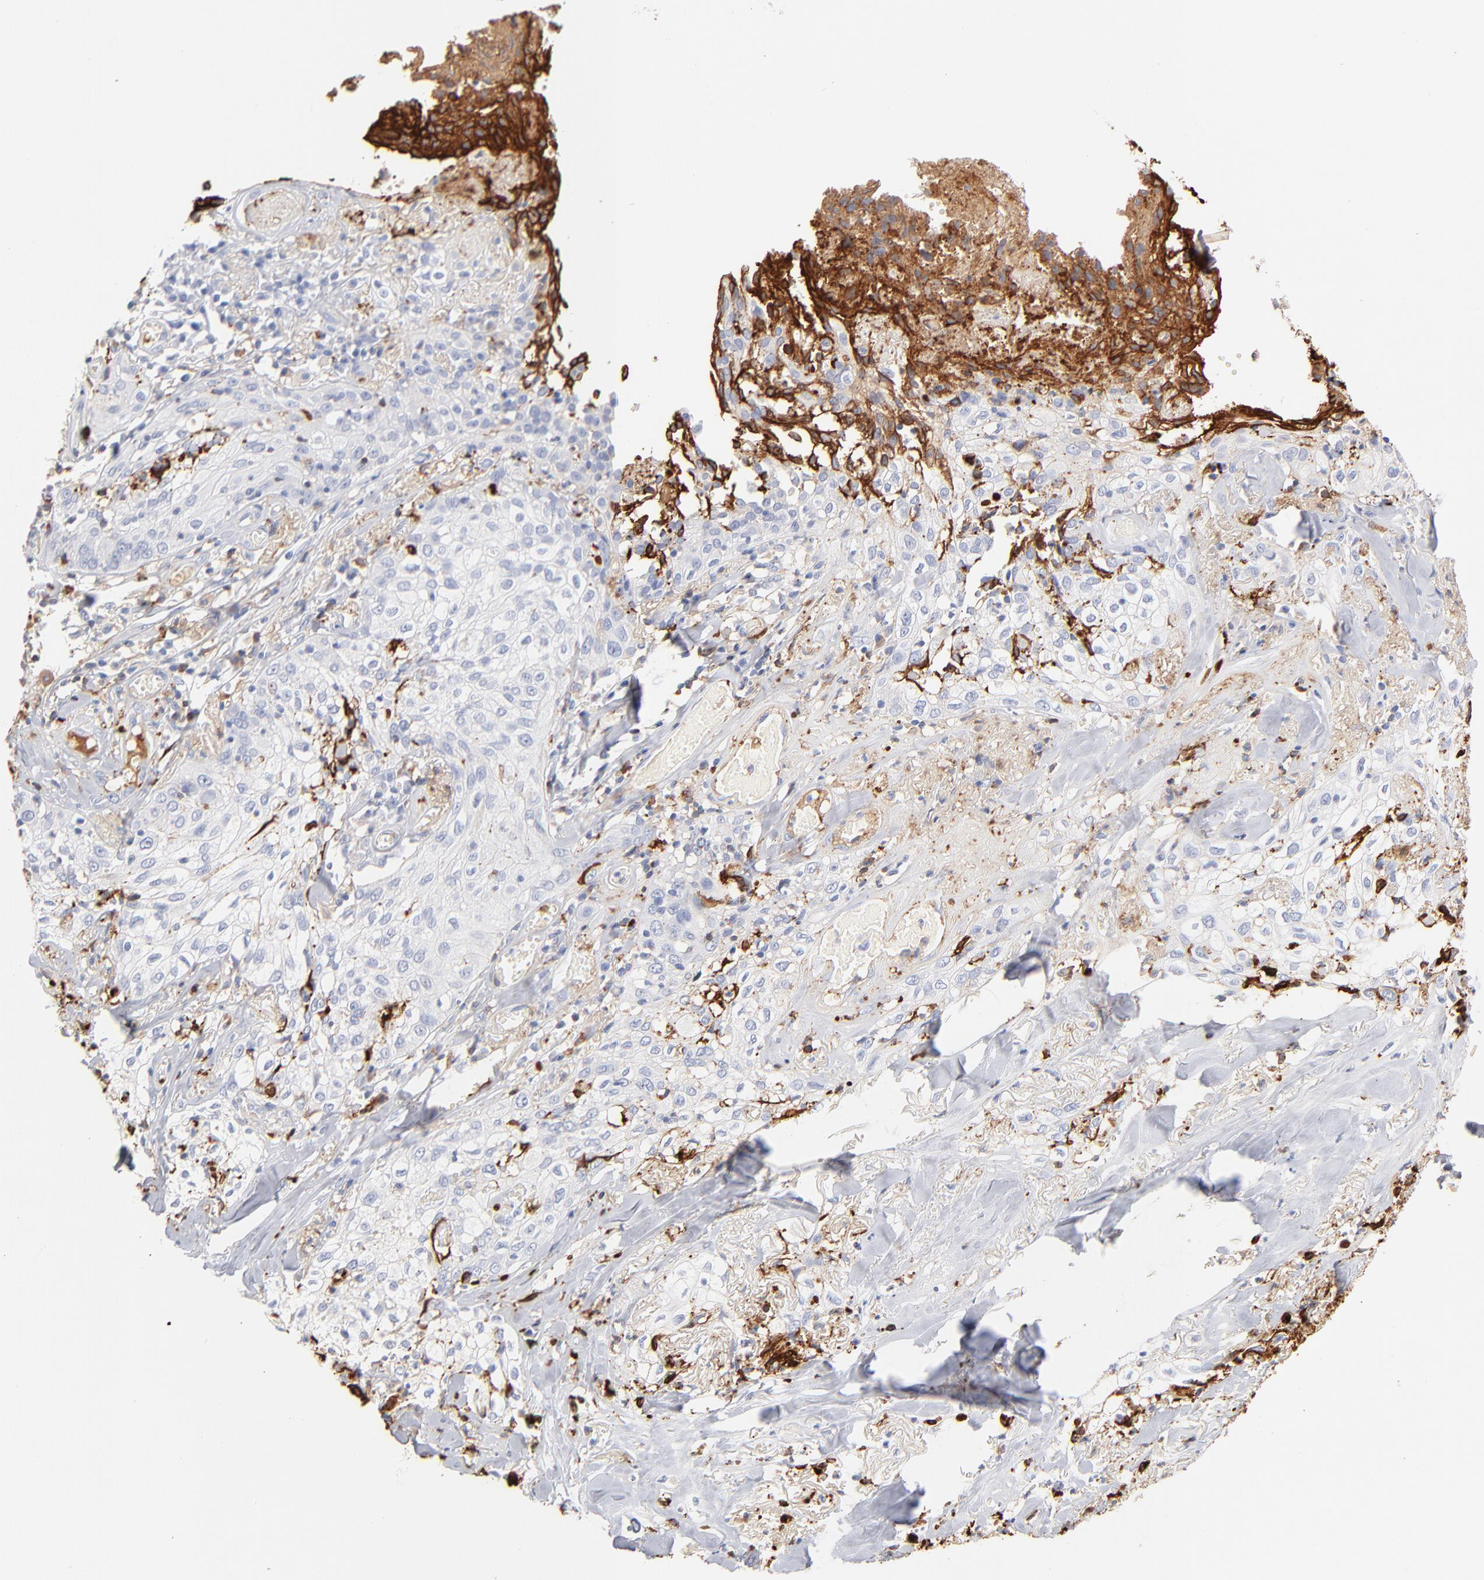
{"staining": {"intensity": "negative", "quantity": "none", "location": "none"}, "tissue": "skin cancer", "cell_type": "Tumor cells", "image_type": "cancer", "snomed": [{"axis": "morphology", "description": "Squamous cell carcinoma, NOS"}, {"axis": "topography", "description": "Skin"}], "caption": "This image is of squamous cell carcinoma (skin) stained with IHC to label a protein in brown with the nuclei are counter-stained blue. There is no staining in tumor cells.", "gene": "APOH", "patient": {"sex": "male", "age": 65}}